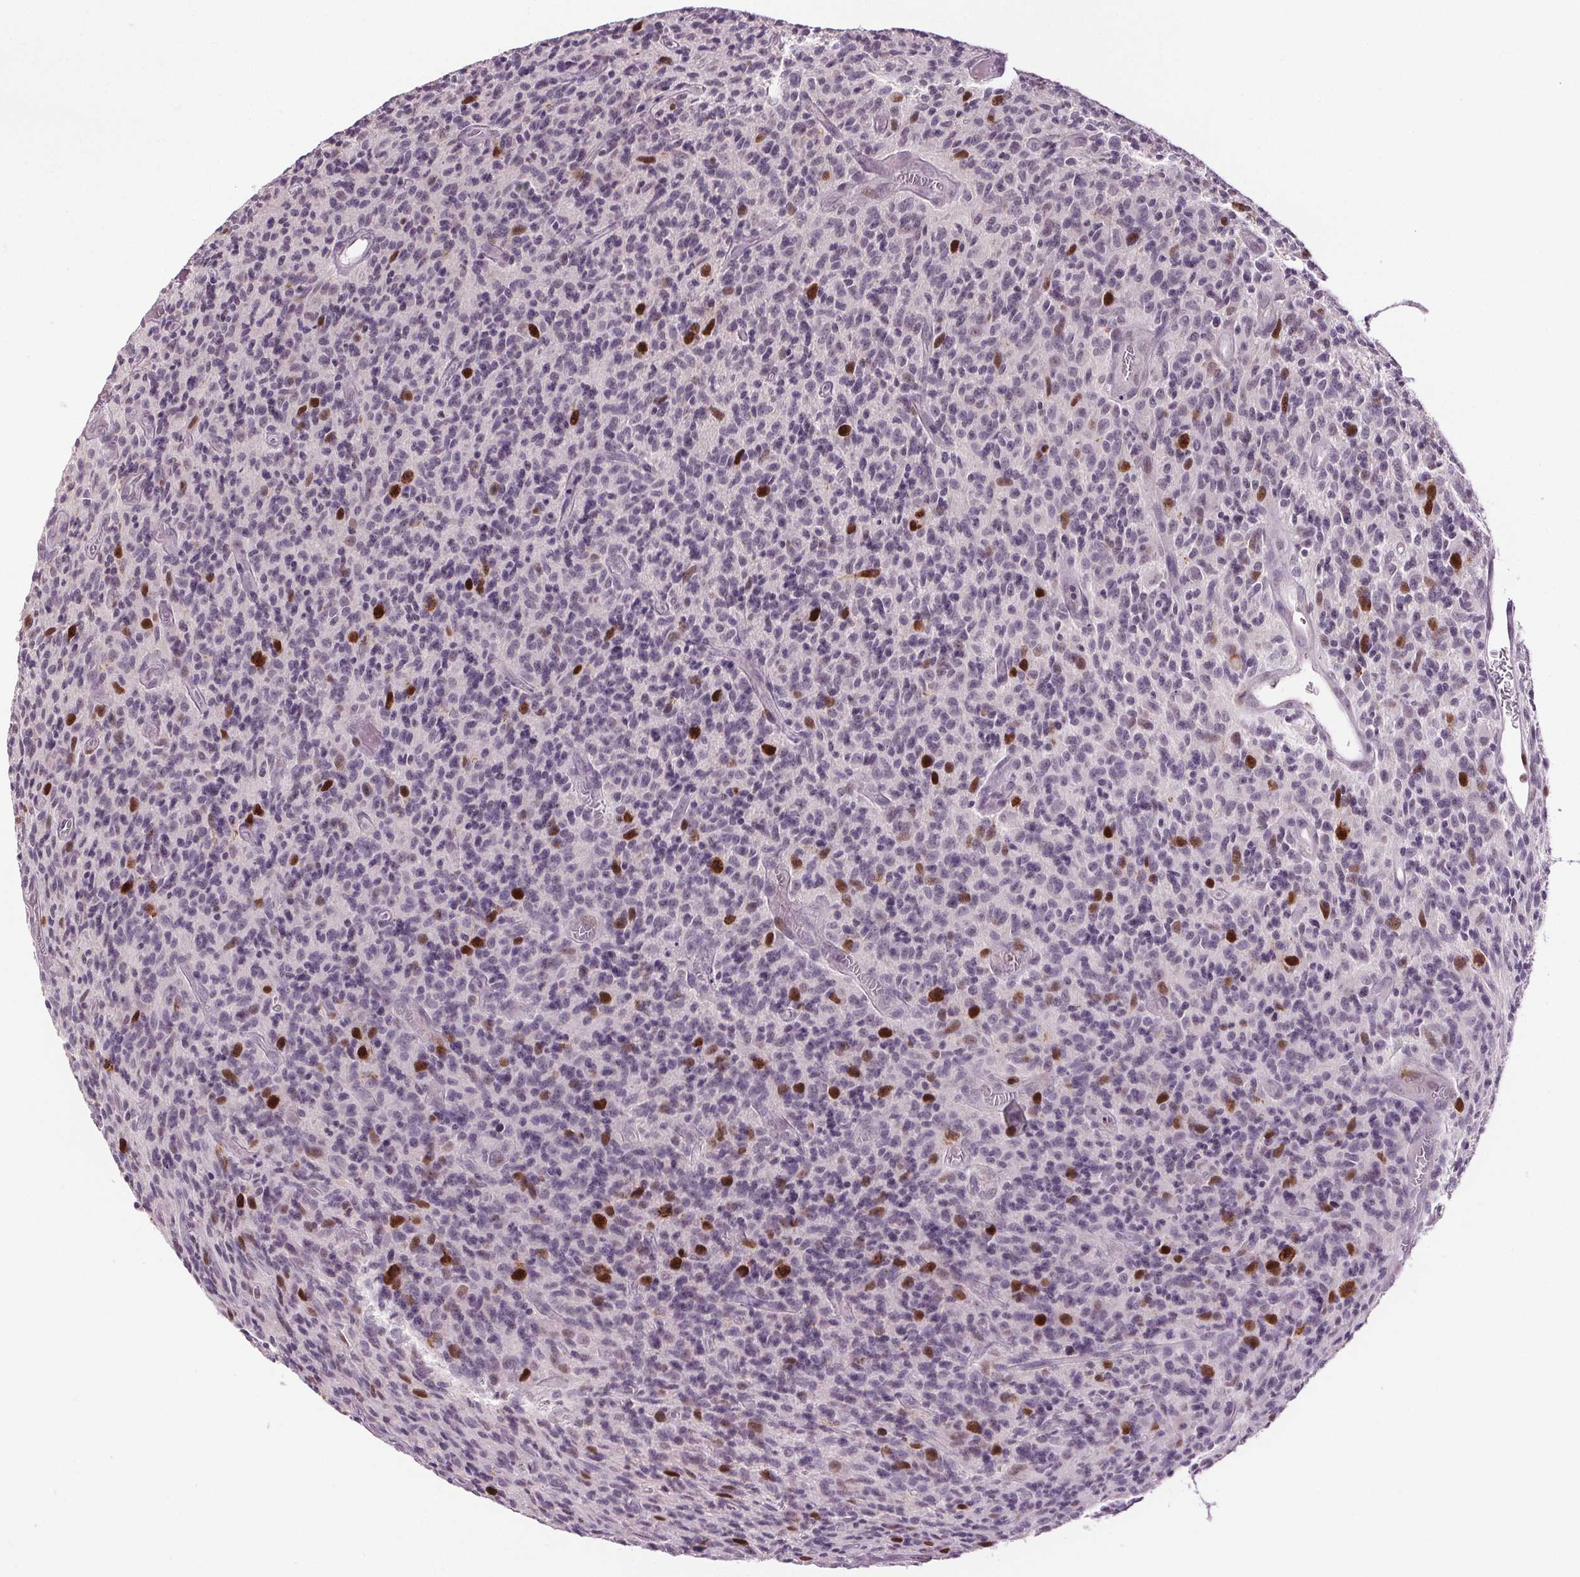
{"staining": {"intensity": "strong", "quantity": "<25%", "location": "nuclear"}, "tissue": "glioma", "cell_type": "Tumor cells", "image_type": "cancer", "snomed": [{"axis": "morphology", "description": "Glioma, malignant, High grade"}, {"axis": "topography", "description": "Brain"}], "caption": "Glioma was stained to show a protein in brown. There is medium levels of strong nuclear expression in approximately <25% of tumor cells. (DAB IHC with brightfield microscopy, high magnification).", "gene": "CENPF", "patient": {"sex": "male", "age": 76}}